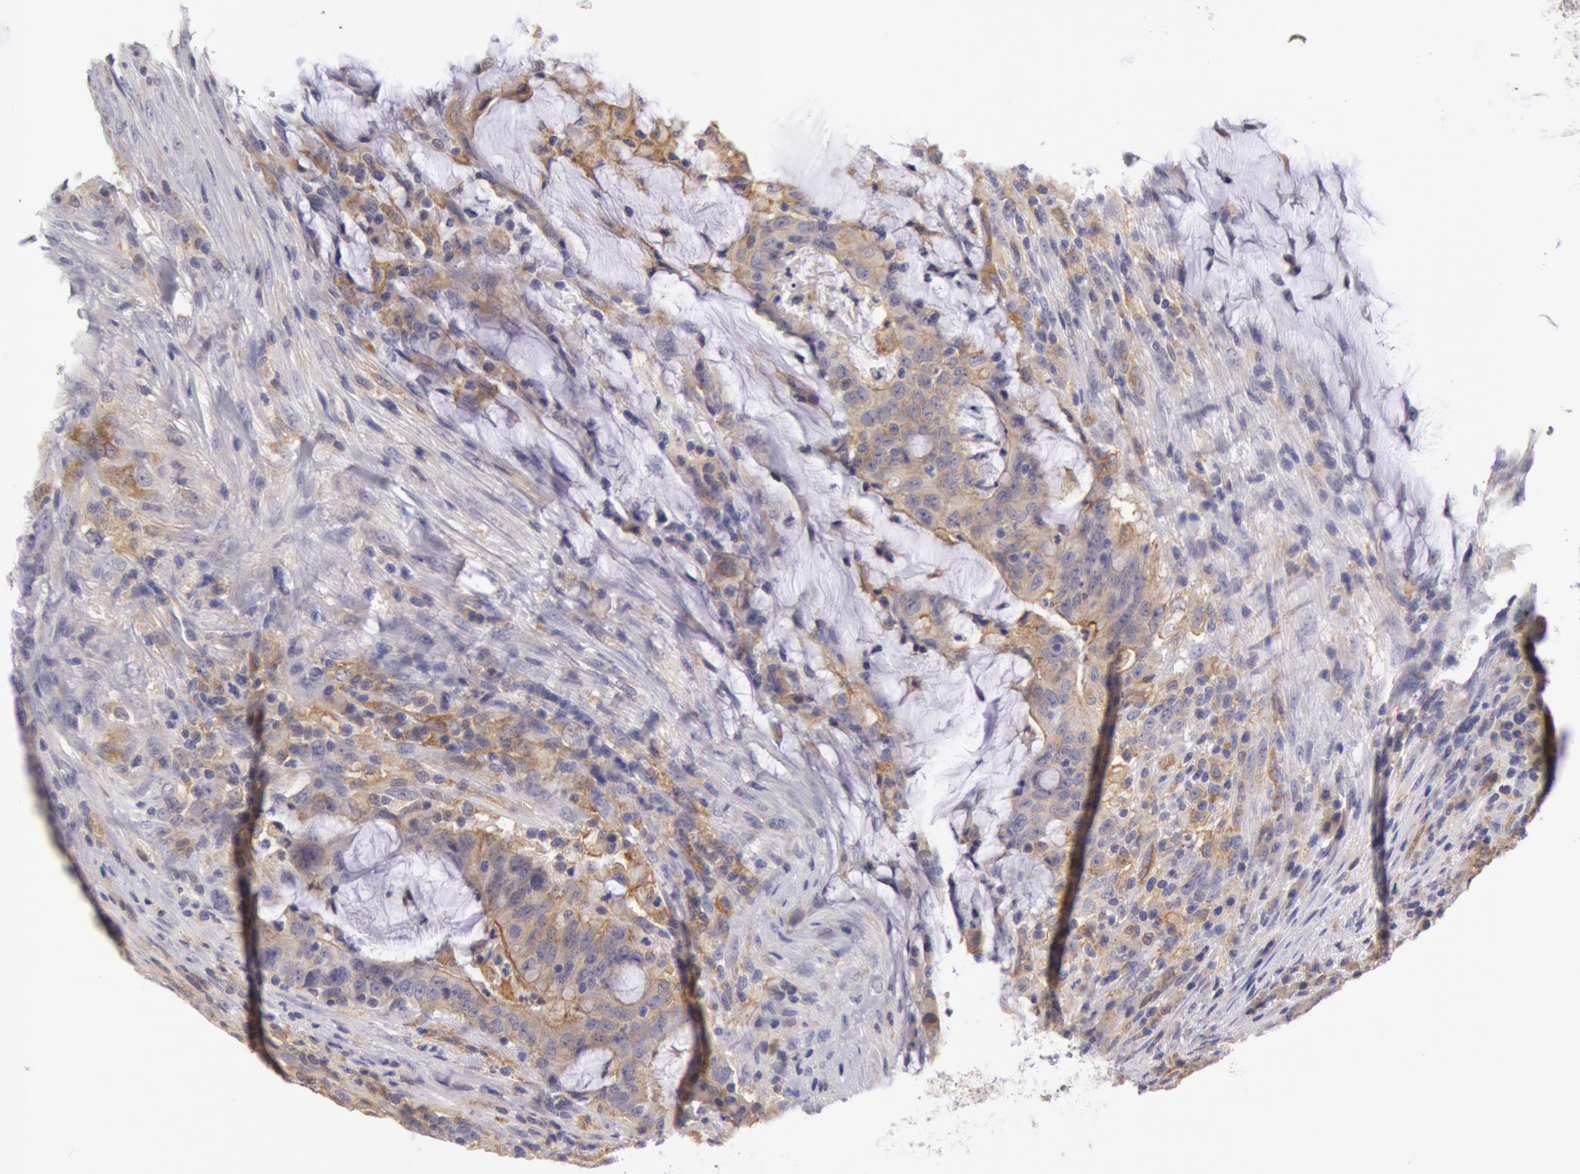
{"staining": {"intensity": "weak", "quantity": "25%-75%", "location": "cytoplasmic/membranous"}, "tissue": "colorectal cancer", "cell_type": "Tumor cells", "image_type": "cancer", "snomed": [{"axis": "morphology", "description": "Adenocarcinoma, NOS"}, {"axis": "topography", "description": "Colon"}], "caption": "Weak cytoplasmic/membranous expression is identified in about 25%-75% of tumor cells in colorectal cancer (adenocarcinoma).", "gene": "MYO5A", "patient": {"sex": "male", "age": 54}}